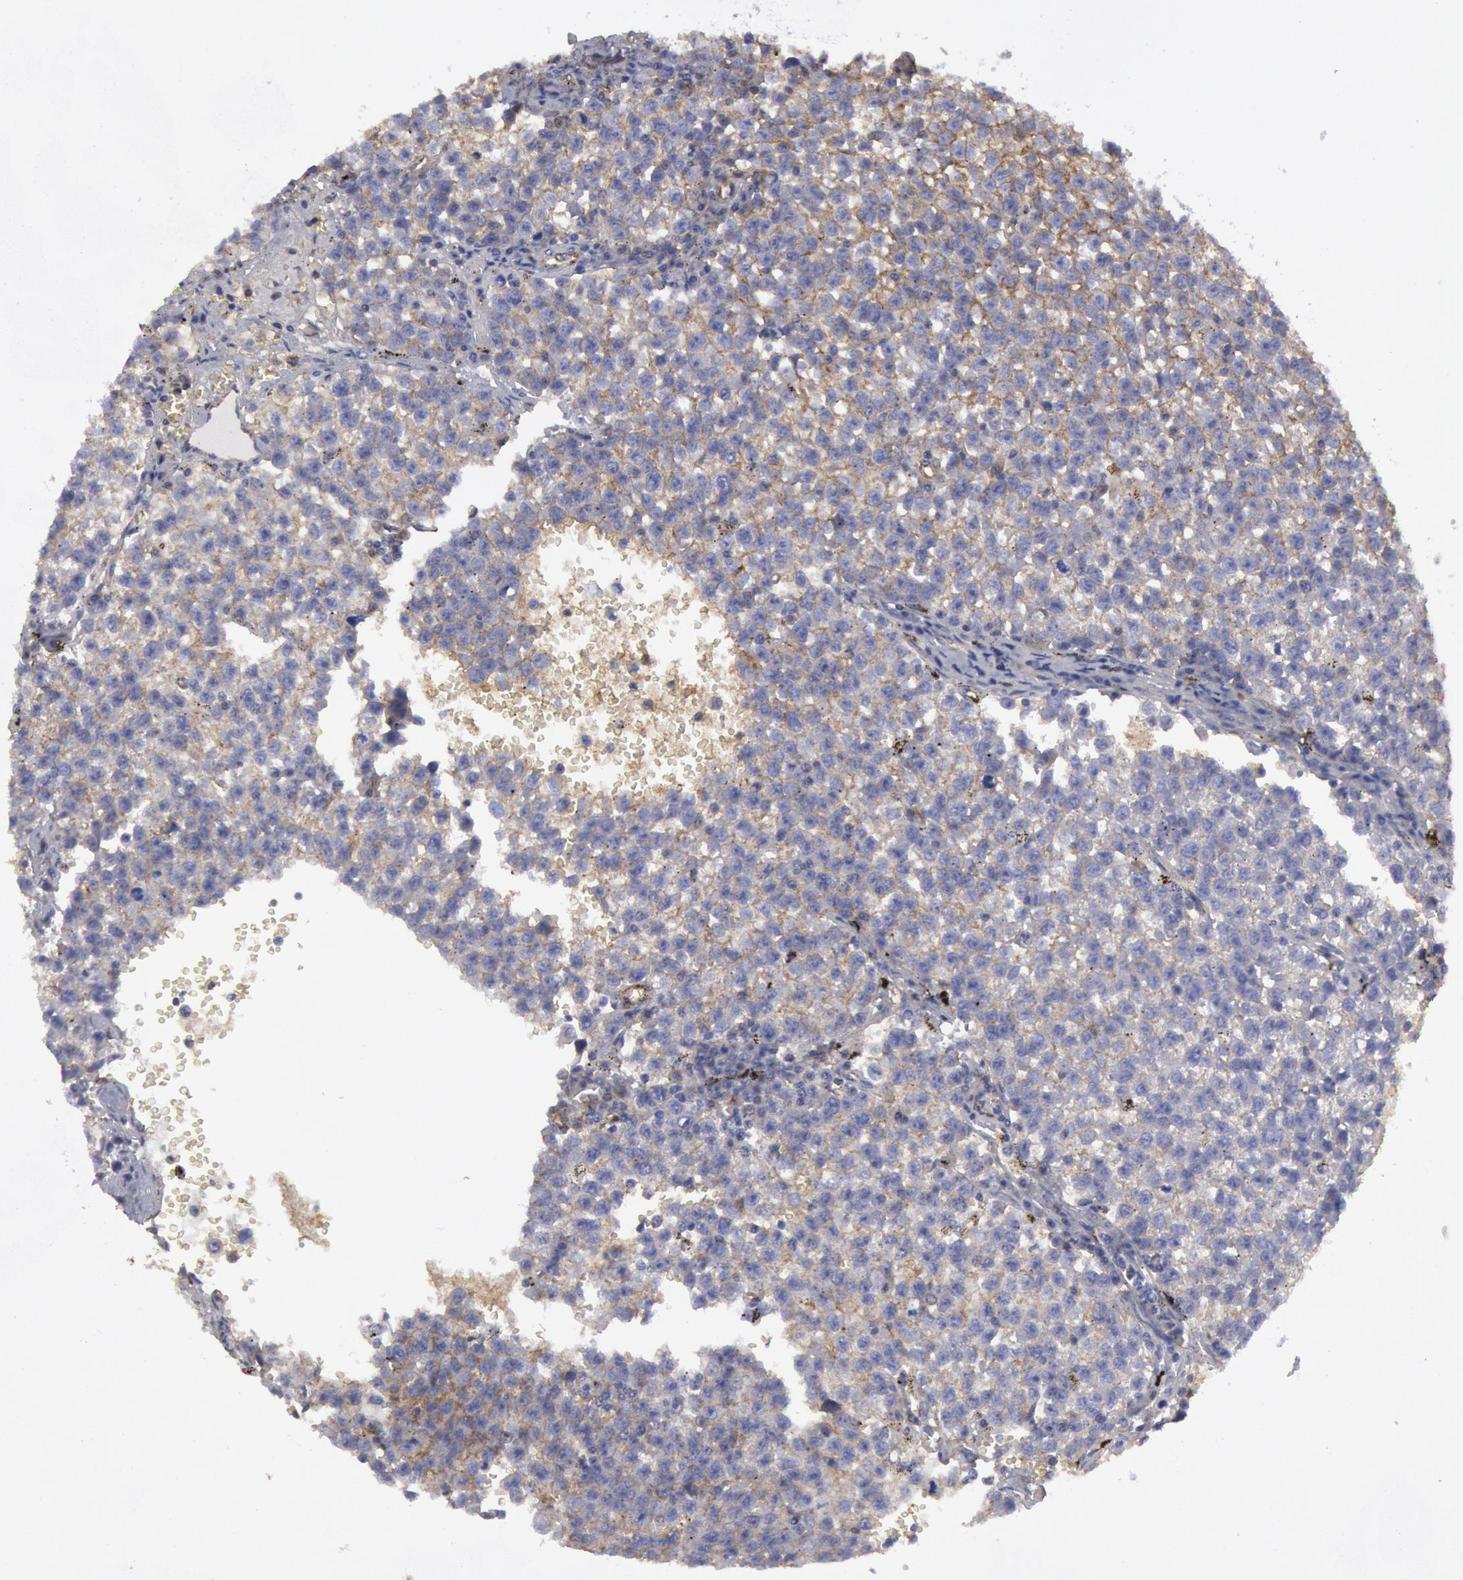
{"staining": {"intensity": "negative", "quantity": "none", "location": "none"}, "tissue": "testis cancer", "cell_type": "Tumor cells", "image_type": "cancer", "snomed": [{"axis": "morphology", "description": "Seminoma, NOS"}, {"axis": "topography", "description": "Testis"}], "caption": "Human testis cancer (seminoma) stained for a protein using immunohistochemistry (IHC) shows no expression in tumor cells.", "gene": "FLOT1", "patient": {"sex": "male", "age": 35}}